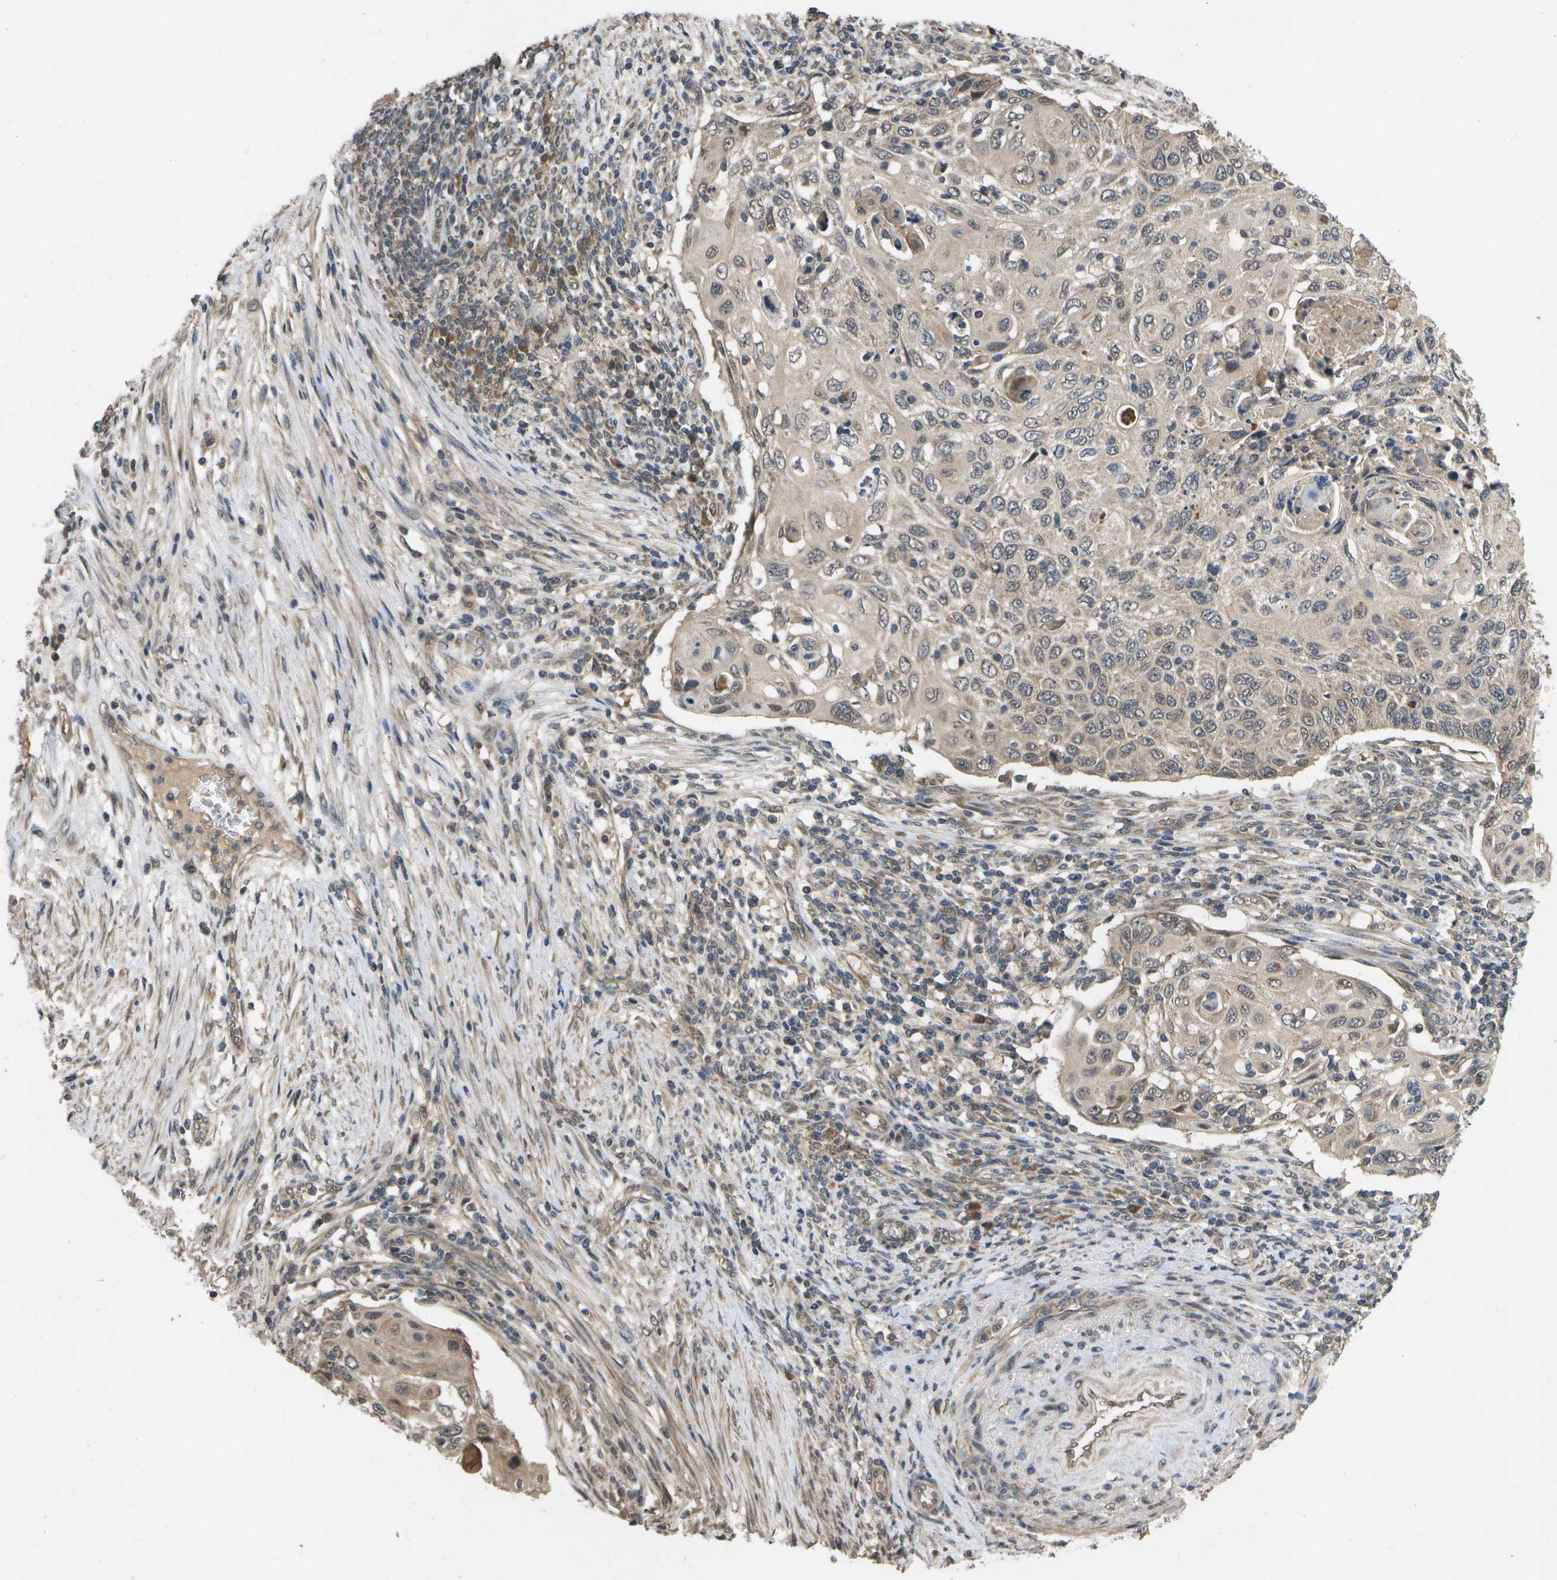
{"staining": {"intensity": "weak", "quantity": "25%-75%", "location": "cytoplasmic/membranous"}, "tissue": "cervical cancer", "cell_type": "Tumor cells", "image_type": "cancer", "snomed": [{"axis": "morphology", "description": "Squamous cell carcinoma, NOS"}, {"axis": "topography", "description": "Cervix"}], "caption": "A low amount of weak cytoplasmic/membranous staining is present in about 25%-75% of tumor cells in squamous cell carcinoma (cervical) tissue.", "gene": "ALAS1", "patient": {"sex": "female", "age": 70}}